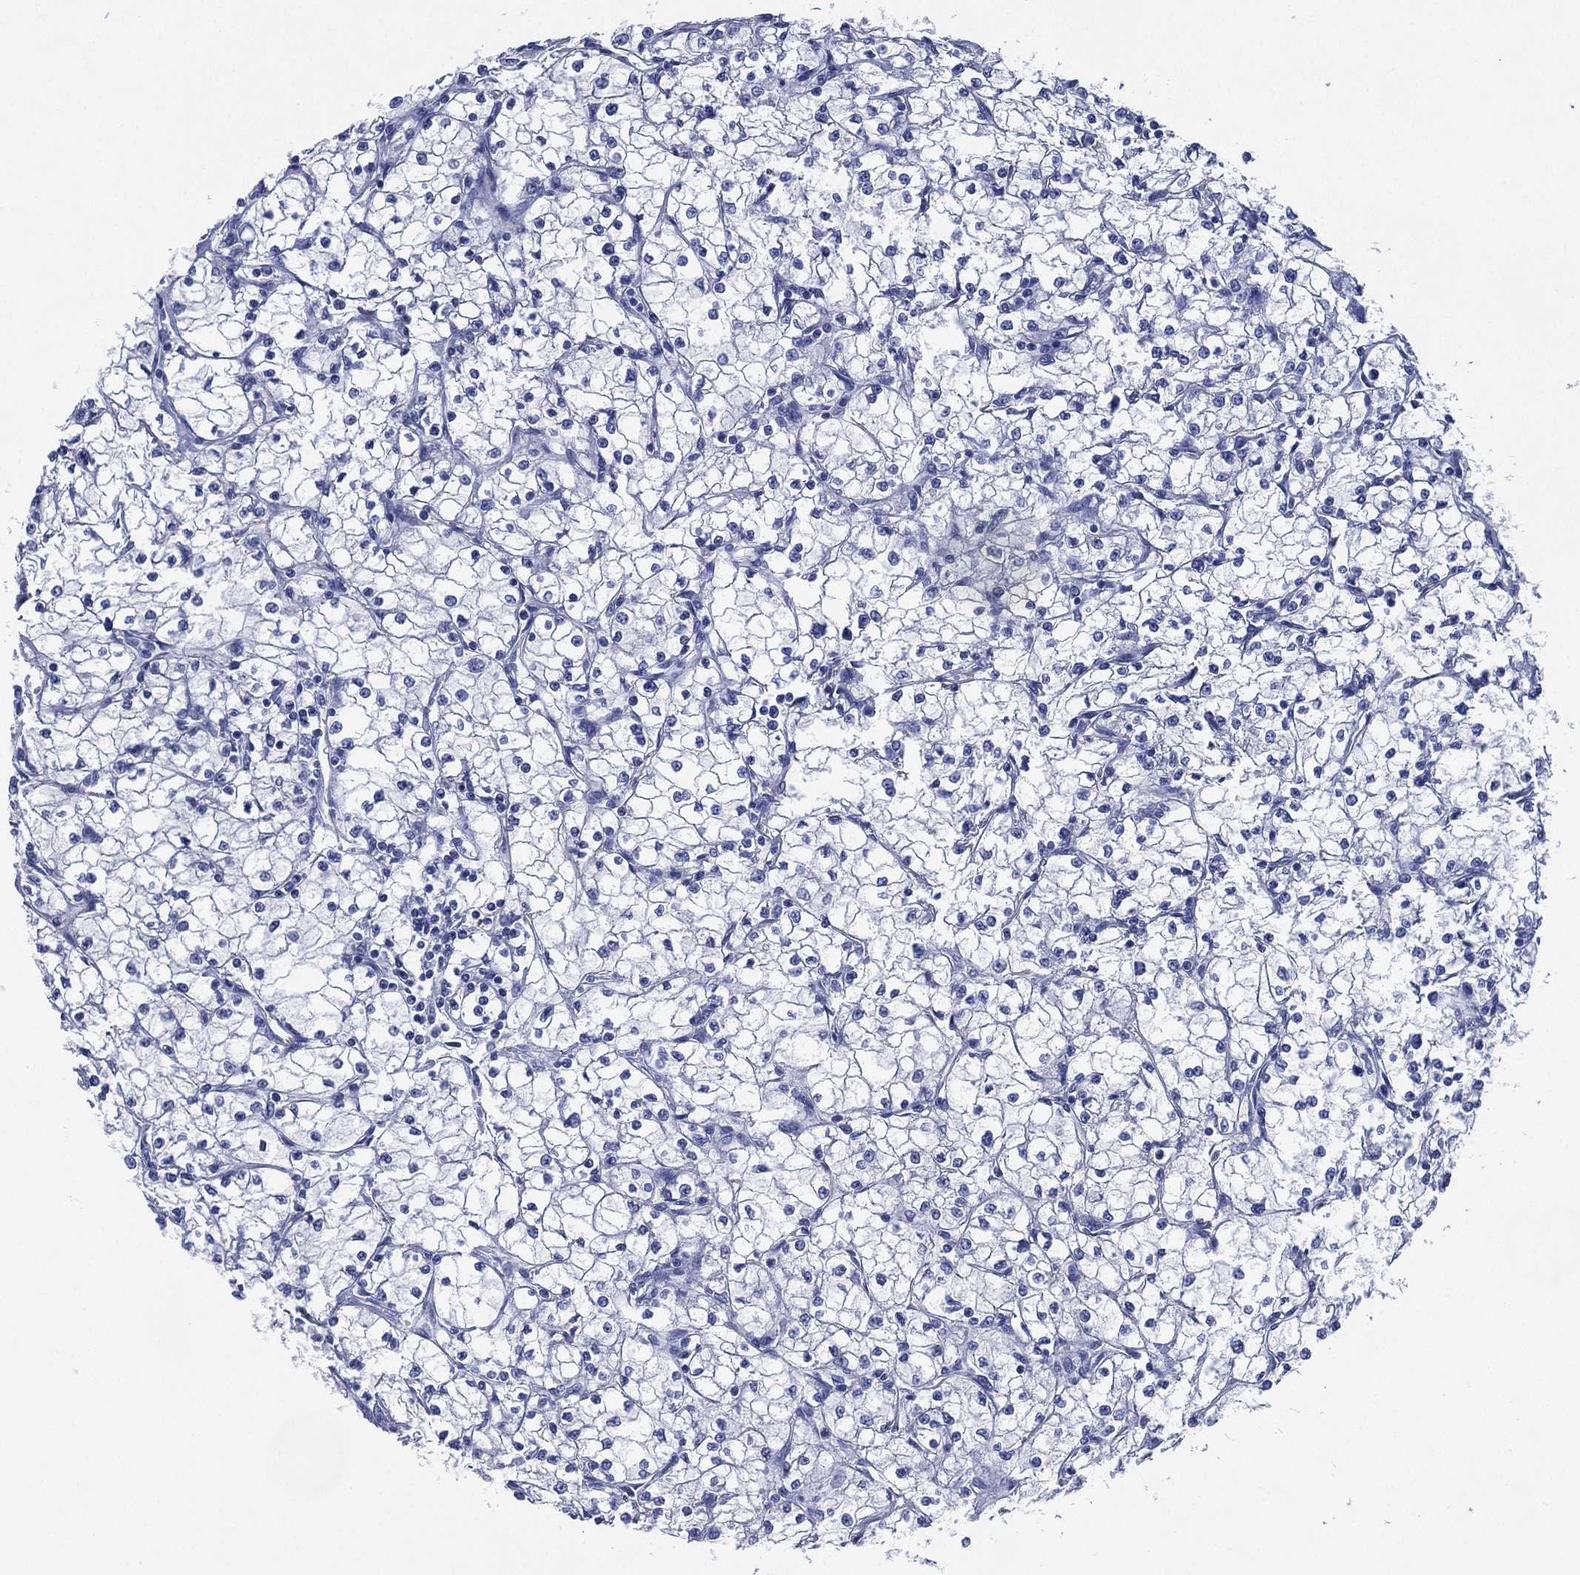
{"staining": {"intensity": "negative", "quantity": "none", "location": "none"}, "tissue": "renal cancer", "cell_type": "Tumor cells", "image_type": "cancer", "snomed": [{"axis": "morphology", "description": "Adenocarcinoma, NOS"}, {"axis": "topography", "description": "Kidney"}], "caption": "The histopathology image demonstrates no staining of tumor cells in adenocarcinoma (renal).", "gene": "CCDC70", "patient": {"sex": "male", "age": 67}}